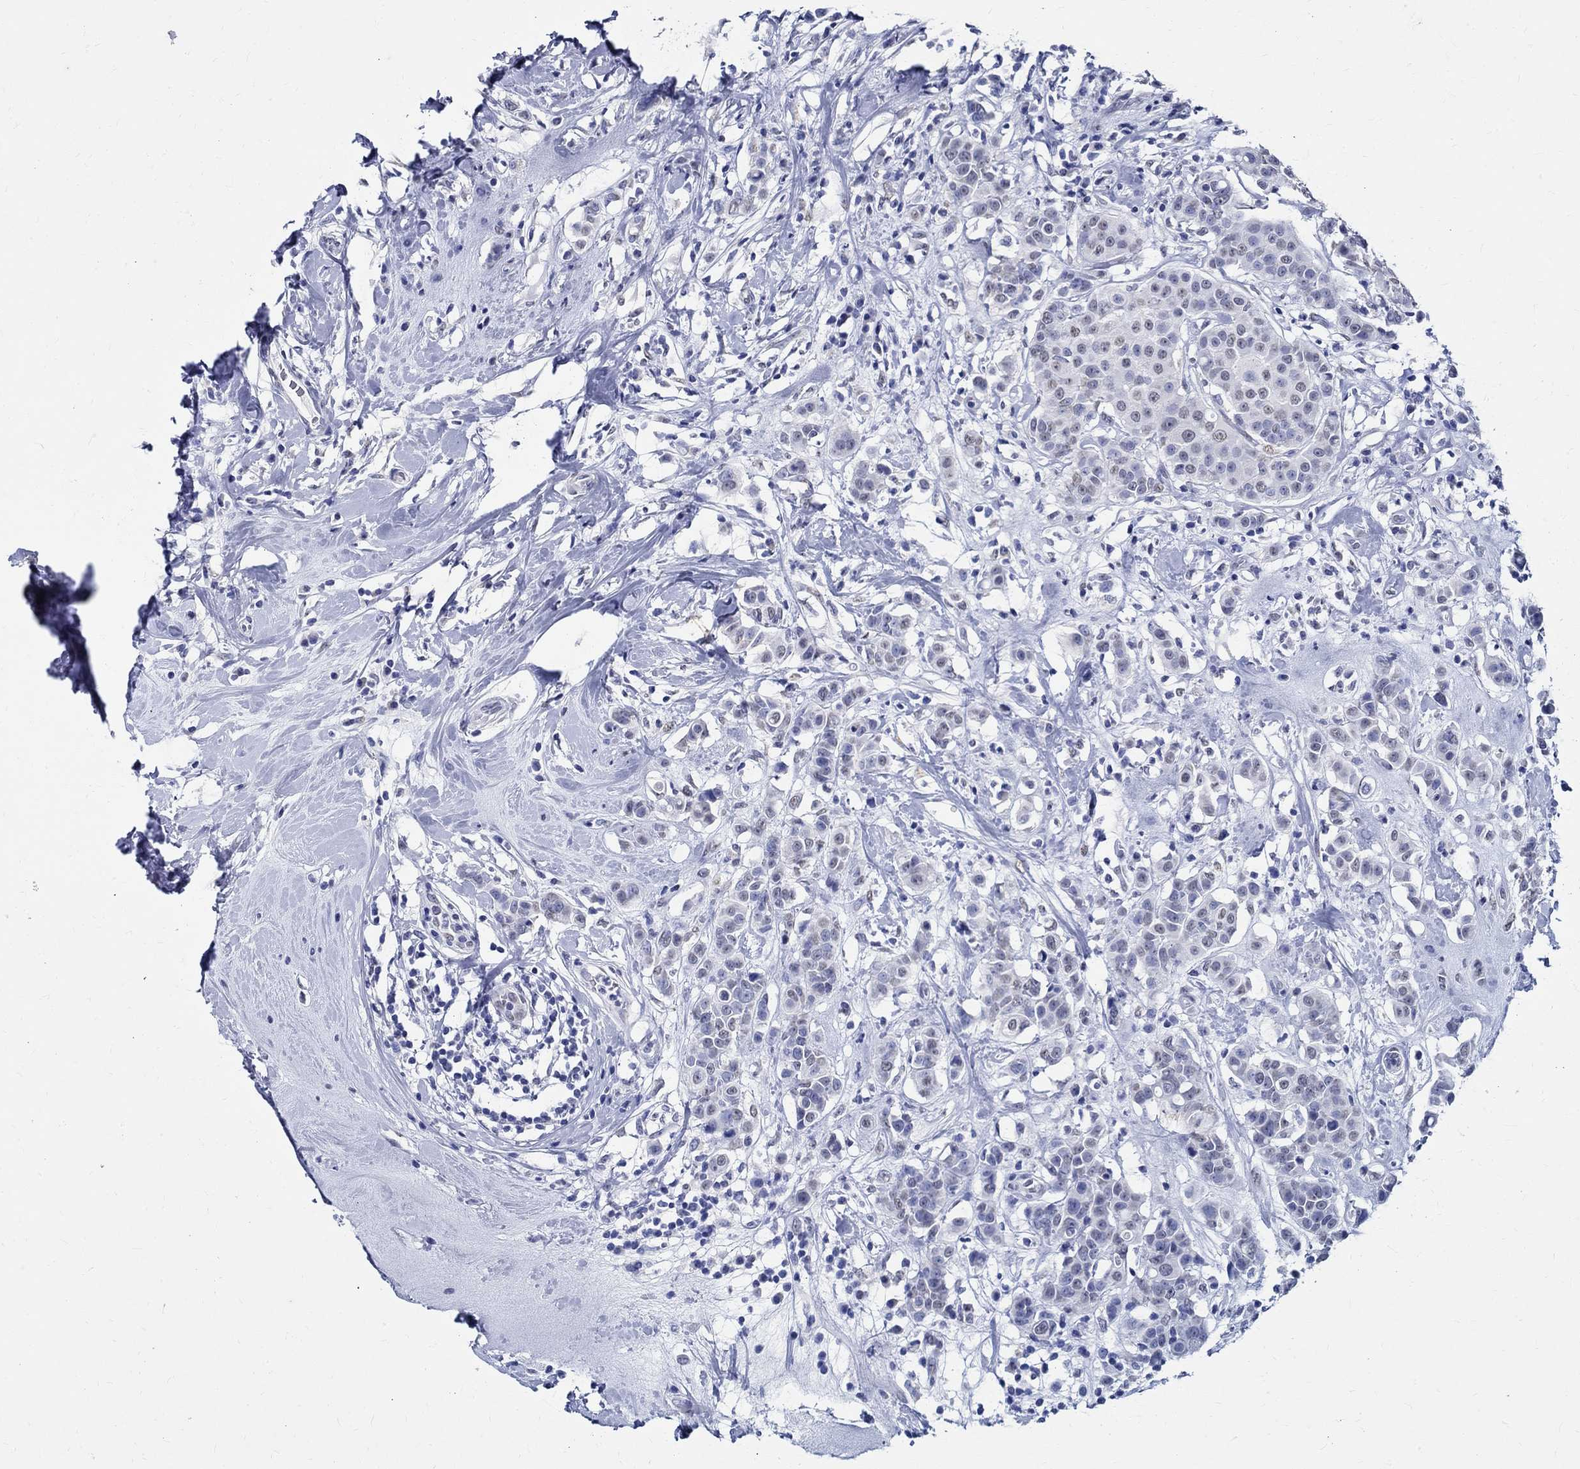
{"staining": {"intensity": "negative", "quantity": "none", "location": "none"}, "tissue": "breast cancer", "cell_type": "Tumor cells", "image_type": "cancer", "snomed": [{"axis": "morphology", "description": "Duct carcinoma"}, {"axis": "topography", "description": "Breast"}], "caption": "Breast cancer was stained to show a protein in brown. There is no significant staining in tumor cells.", "gene": "TSPAN16", "patient": {"sex": "female", "age": 27}}